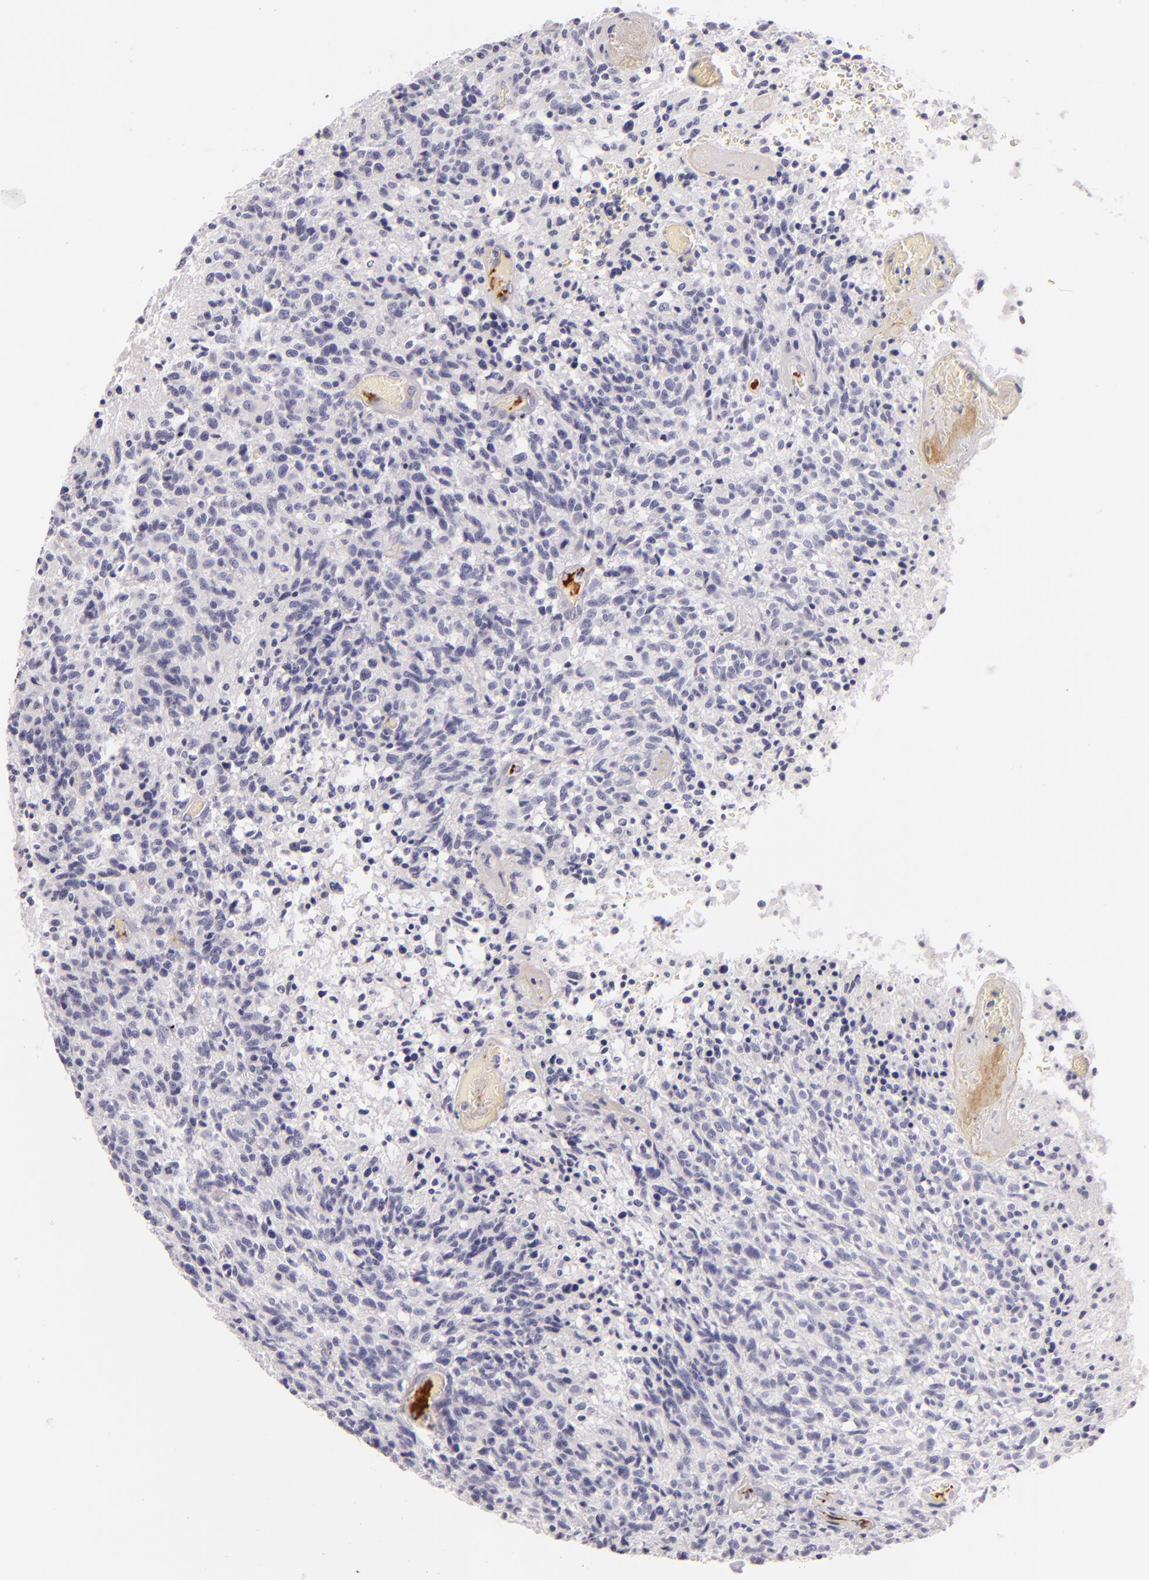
{"staining": {"intensity": "negative", "quantity": "none", "location": "none"}, "tissue": "glioma", "cell_type": "Tumor cells", "image_type": "cancer", "snomed": [{"axis": "morphology", "description": "Glioma, malignant, High grade"}, {"axis": "topography", "description": "Brain"}], "caption": "The IHC histopathology image has no significant staining in tumor cells of high-grade glioma (malignant) tissue.", "gene": "LAT", "patient": {"sex": "male", "age": 36}}